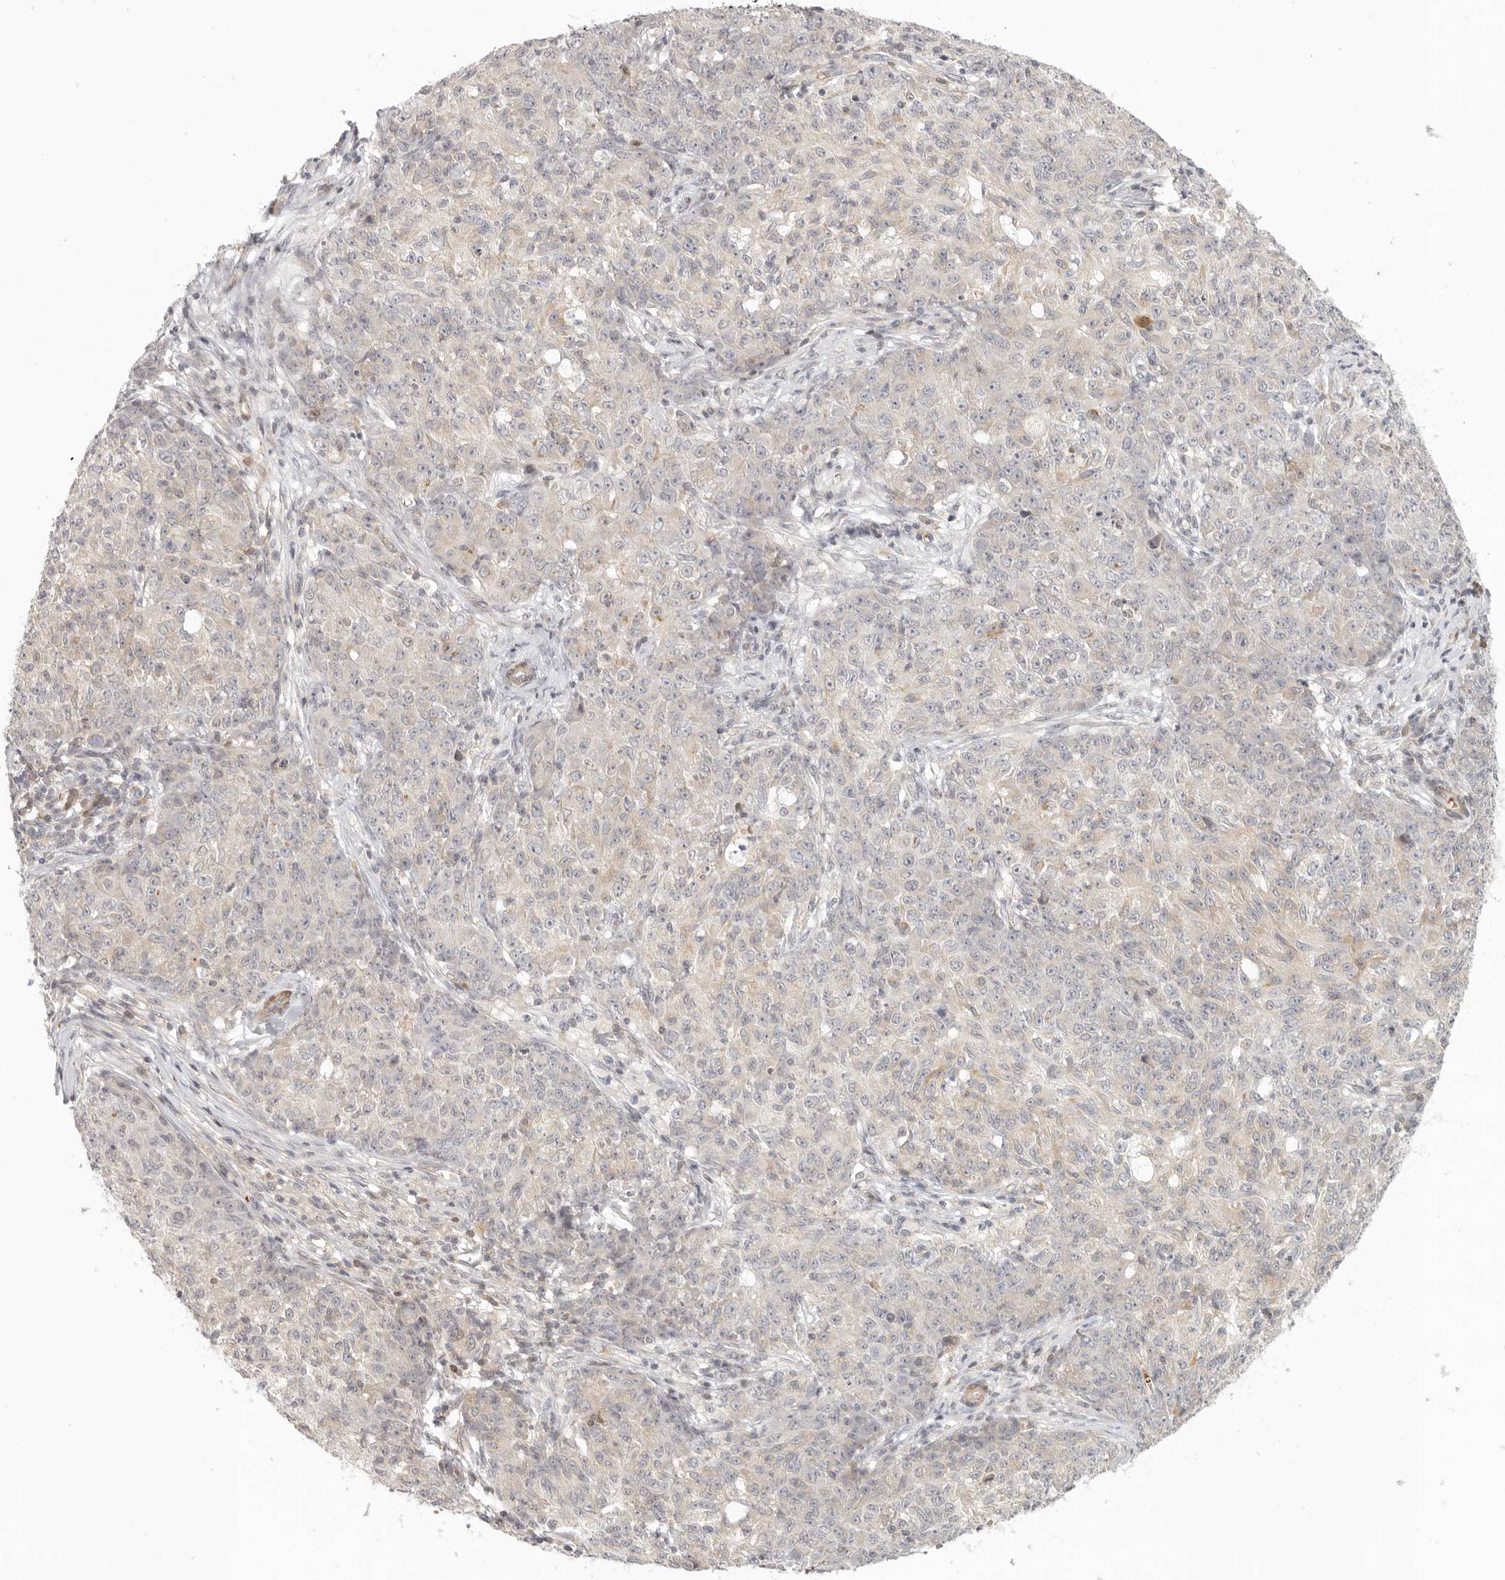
{"staining": {"intensity": "negative", "quantity": "none", "location": "none"}, "tissue": "ovarian cancer", "cell_type": "Tumor cells", "image_type": "cancer", "snomed": [{"axis": "morphology", "description": "Carcinoma, endometroid"}, {"axis": "topography", "description": "Ovary"}], "caption": "A photomicrograph of human ovarian endometroid carcinoma is negative for staining in tumor cells. (DAB immunohistochemistry visualized using brightfield microscopy, high magnification).", "gene": "AHDC1", "patient": {"sex": "female", "age": 42}}